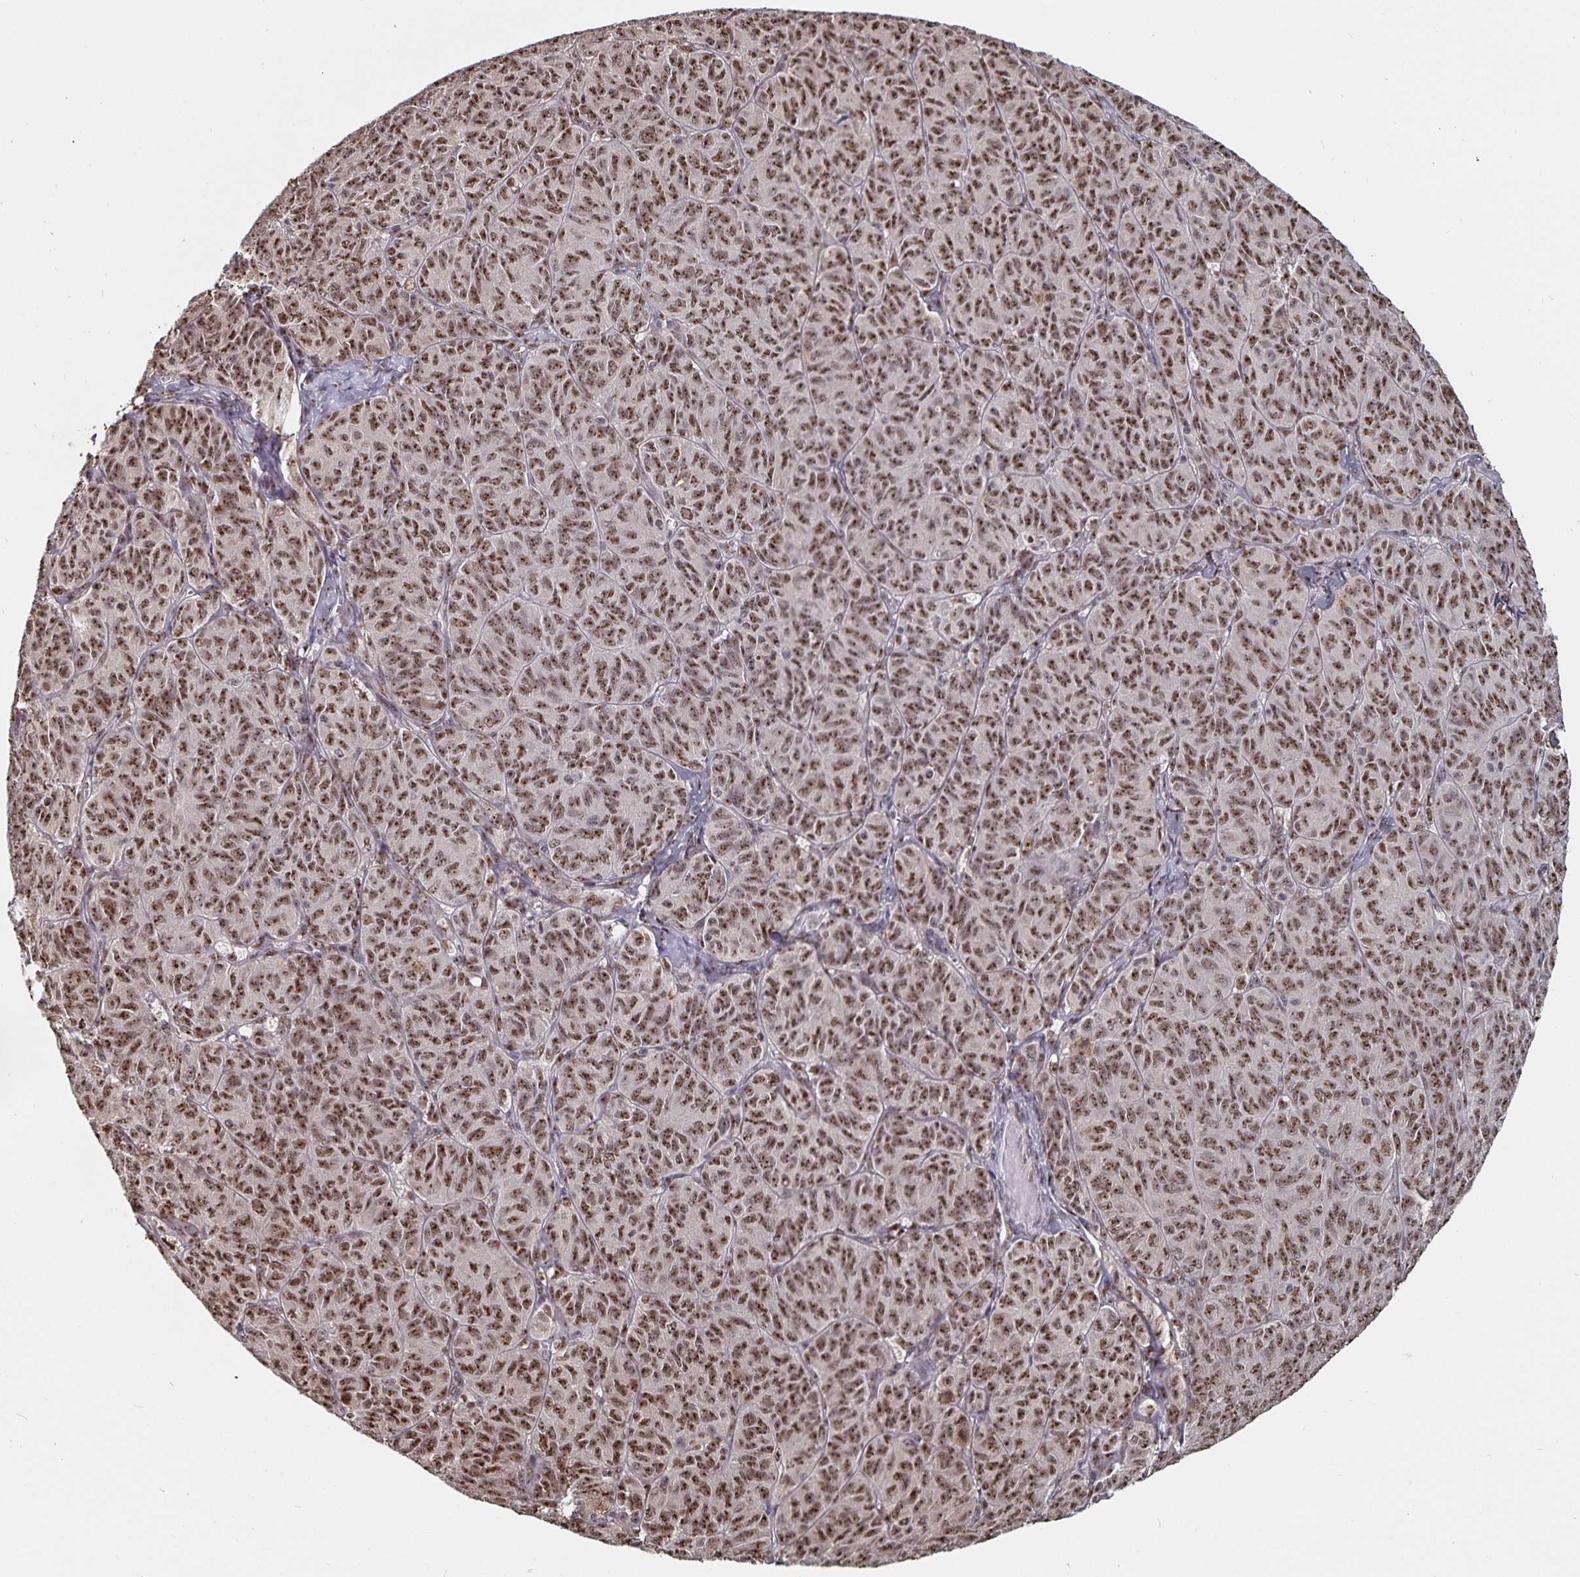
{"staining": {"intensity": "strong", "quantity": ">75%", "location": "nuclear"}, "tissue": "ovarian cancer", "cell_type": "Tumor cells", "image_type": "cancer", "snomed": [{"axis": "morphology", "description": "Carcinoma, endometroid"}, {"axis": "topography", "description": "Ovary"}], "caption": "The photomicrograph displays immunohistochemical staining of ovarian cancer. There is strong nuclear staining is identified in about >75% of tumor cells.", "gene": "LAS1L", "patient": {"sex": "female", "age": 80}}